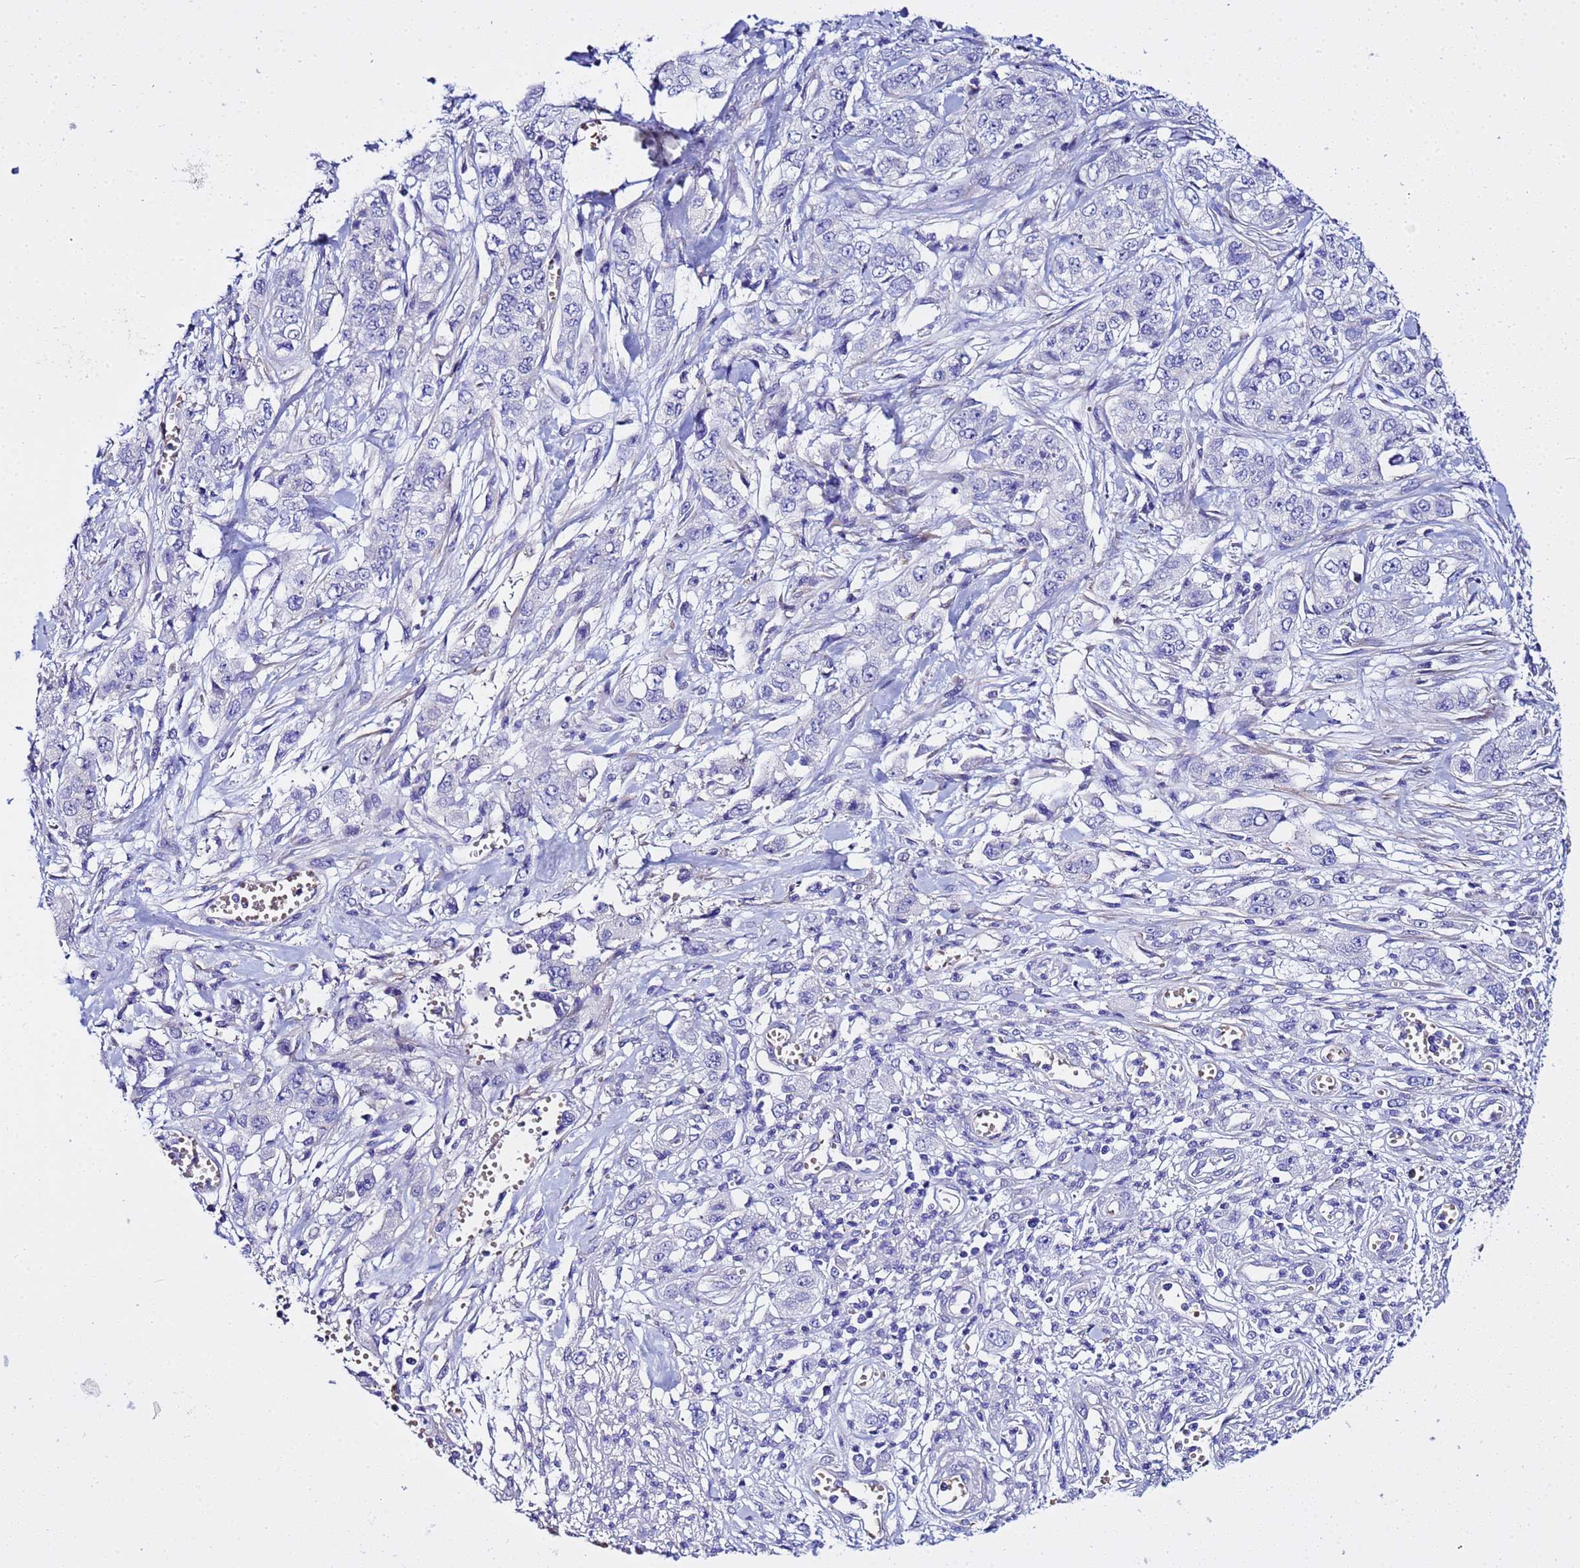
{"staining": {"intensity": "negative", "quantity": "none", "location": "none"}, "tissue": "stomach cancer", "cell_type": "Tumor cells", "image_type": "cancer", "snomed": [{"axis": "morphology", "description": "Adenocarcinoma, NOS"}, {"axis": "topography", "description": "Stomach, upper"}], "caption": "Adenocarcinoma (stomach) was stained to show a protein in brown. There is no significant staining in tumor cells.", "gene": "USP18", "patient": {"sex": "male", "age": 62}}